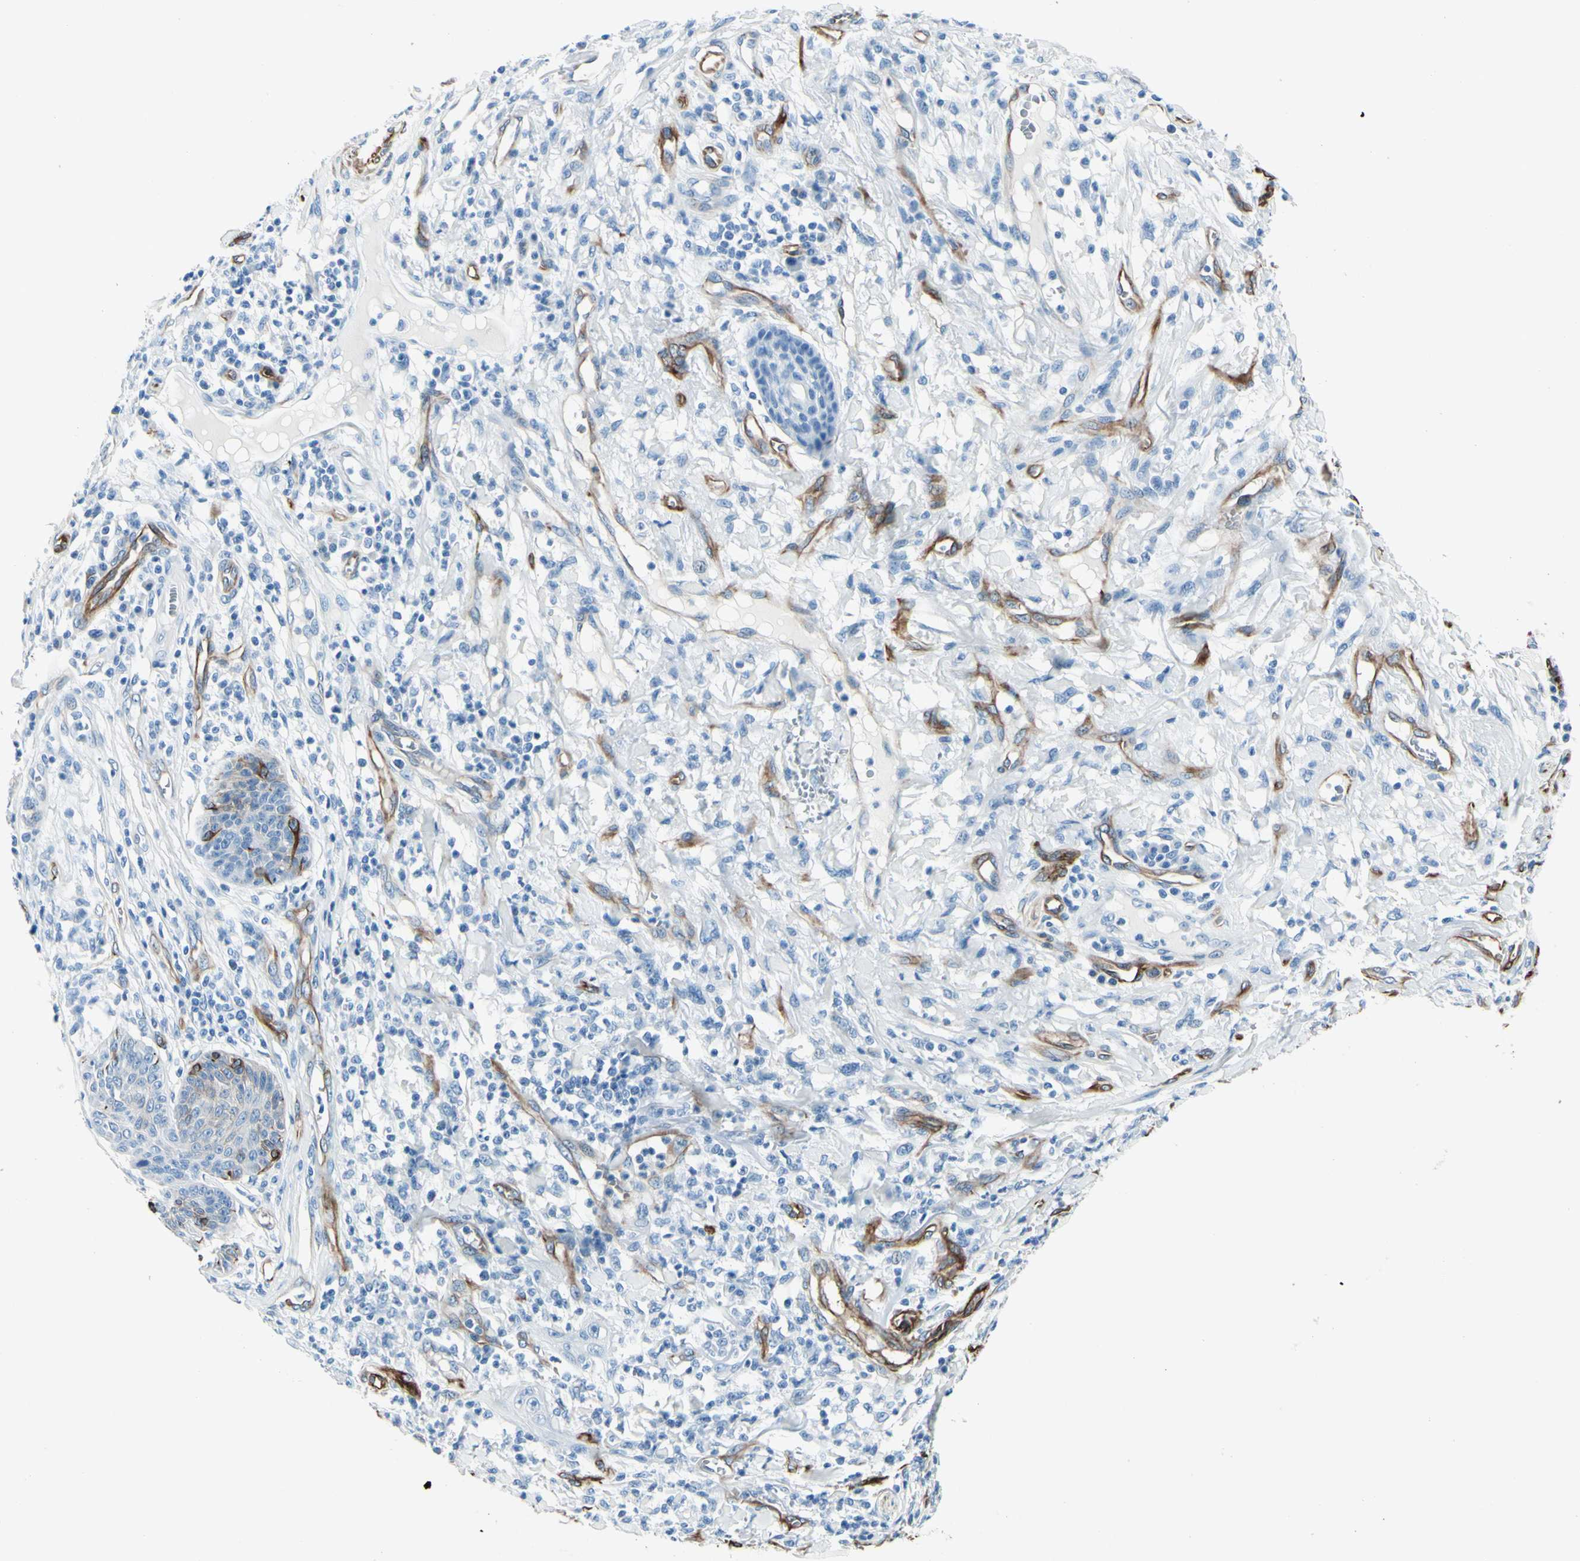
{"staining": {"intensity": "negative", "quantity": "none", "location": "none"}, "tissue": "skin cancer", "cell_type": "Tumor cells", "image_type": "cancer", "snomed": [{"axis": "morphology", "description": "Squamous cell carcinoma, NOS"}, {"axis": "topography", "description": "Skin"}], "caption": "High power microscopy micrograph of an immunohistochemistry photomicrograph of skin cancer (squamous cell carcinoma), revealing no significant expression in tumor cells. (DAB (3,3'-diaminobenzidine) immunohistochemistry (IHC) with hematoxylin counter stain).", "gene": "PTH2R", "patient": {"sex": "female", "age": 78}}